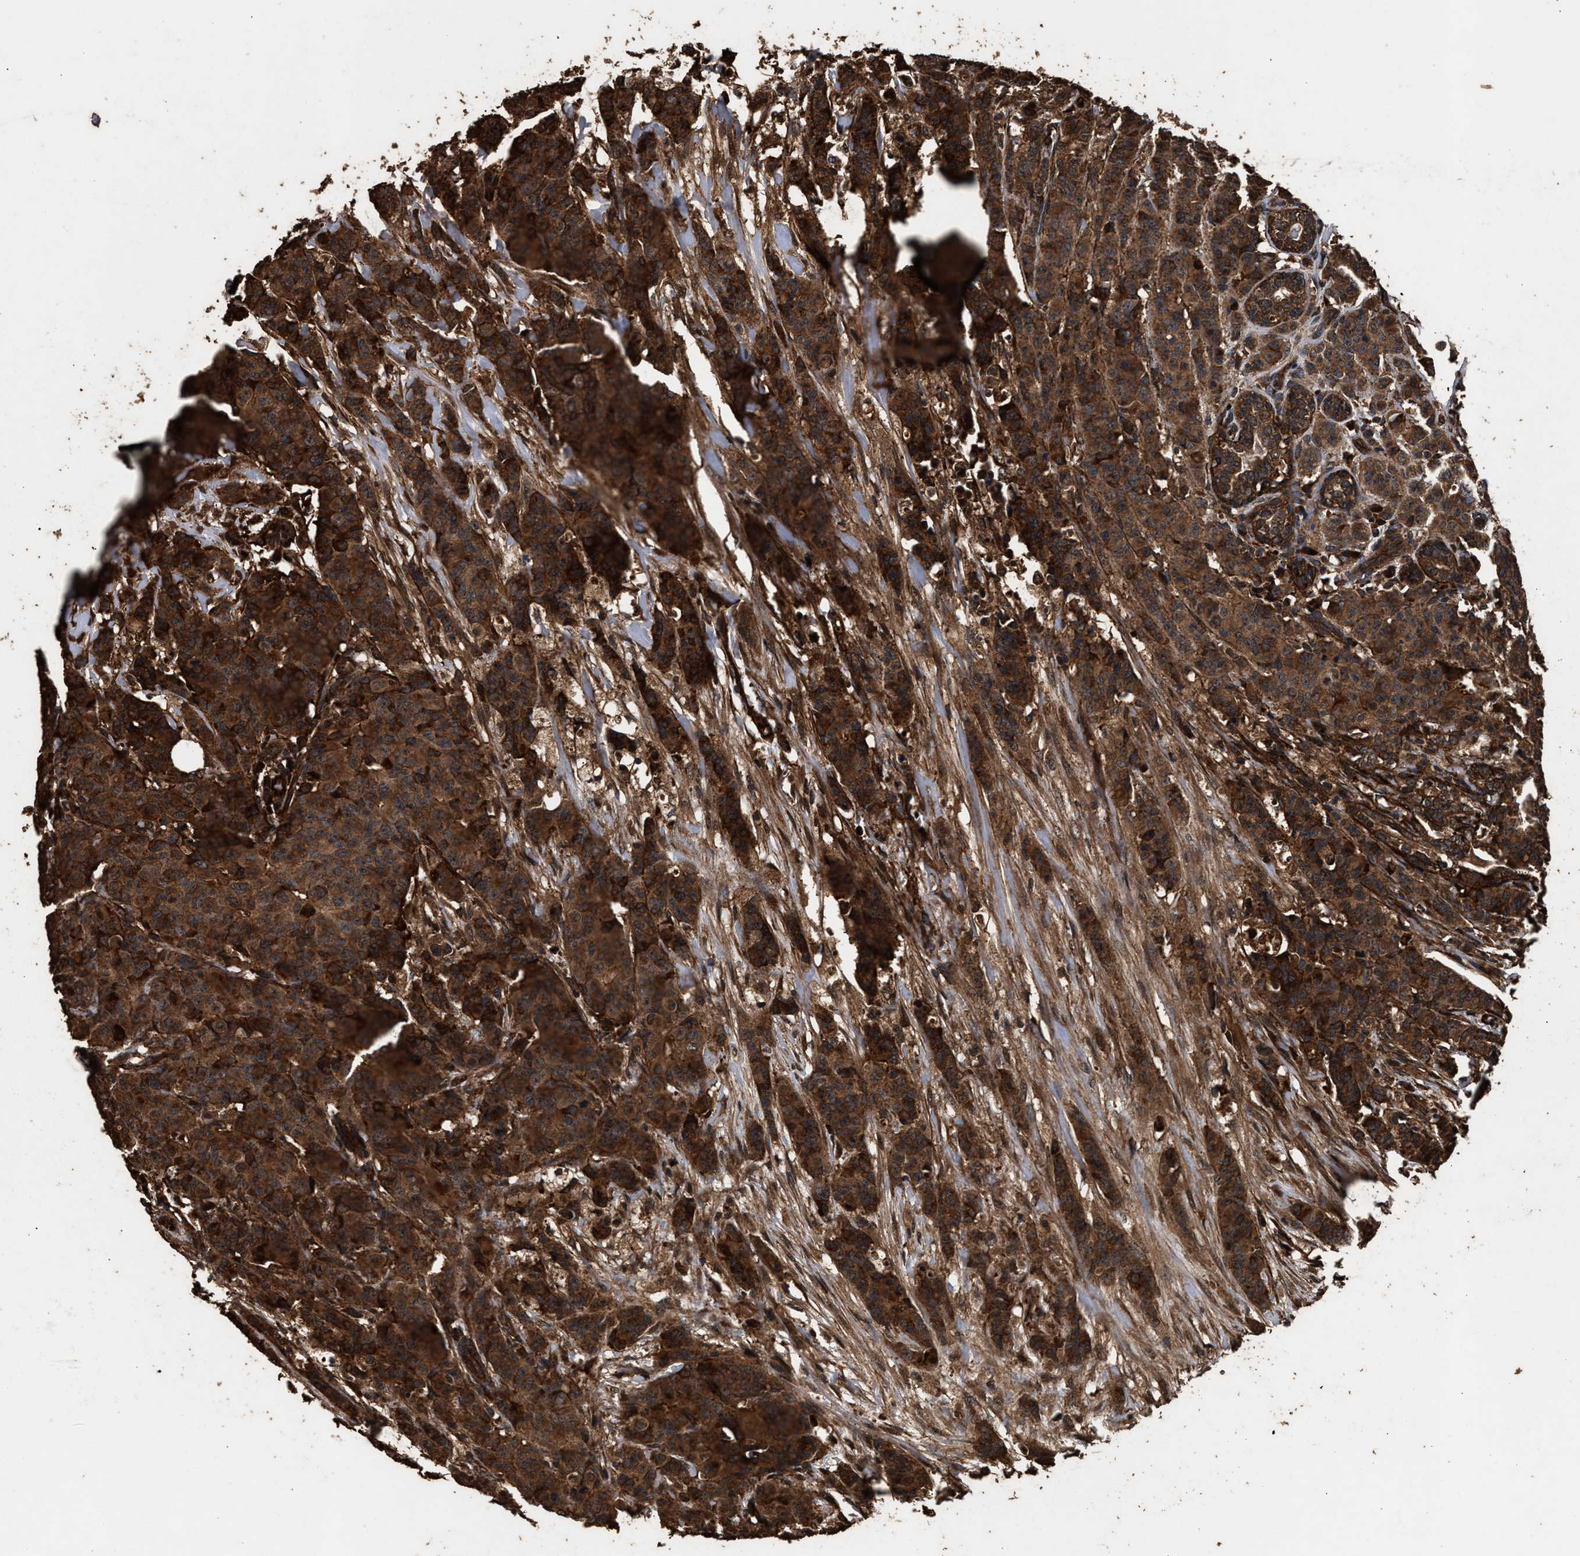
{"staining": {"intensity": "strong", "quantity": ">75%", "location": "cytoplasmic/membranous"}, "tissue": "breast cancer", "cell_type": "Tumor cells", "image_type": "cancer", "snomed": [{"axis": "morphology", "description": "Normal tissue, NOS"}, {"axis": "morphology", "description": "Duct carcinoma"}, {"axis": "topography", "description": "Breast"}], "caption": "IHC histopathology image of neoplastic tissue: human breast cancer (infiltrating ductal carcinoma) stained using immunohistochemistry (IHC) exhibits high levels of strong protein expression localized specifically in the cytoplasmic/membranous of tumor cells, appearing as a cytoplasmic/membranous brown color.", "gene": "KYAT1", "patient": {"sex": "female", "age": 40}}